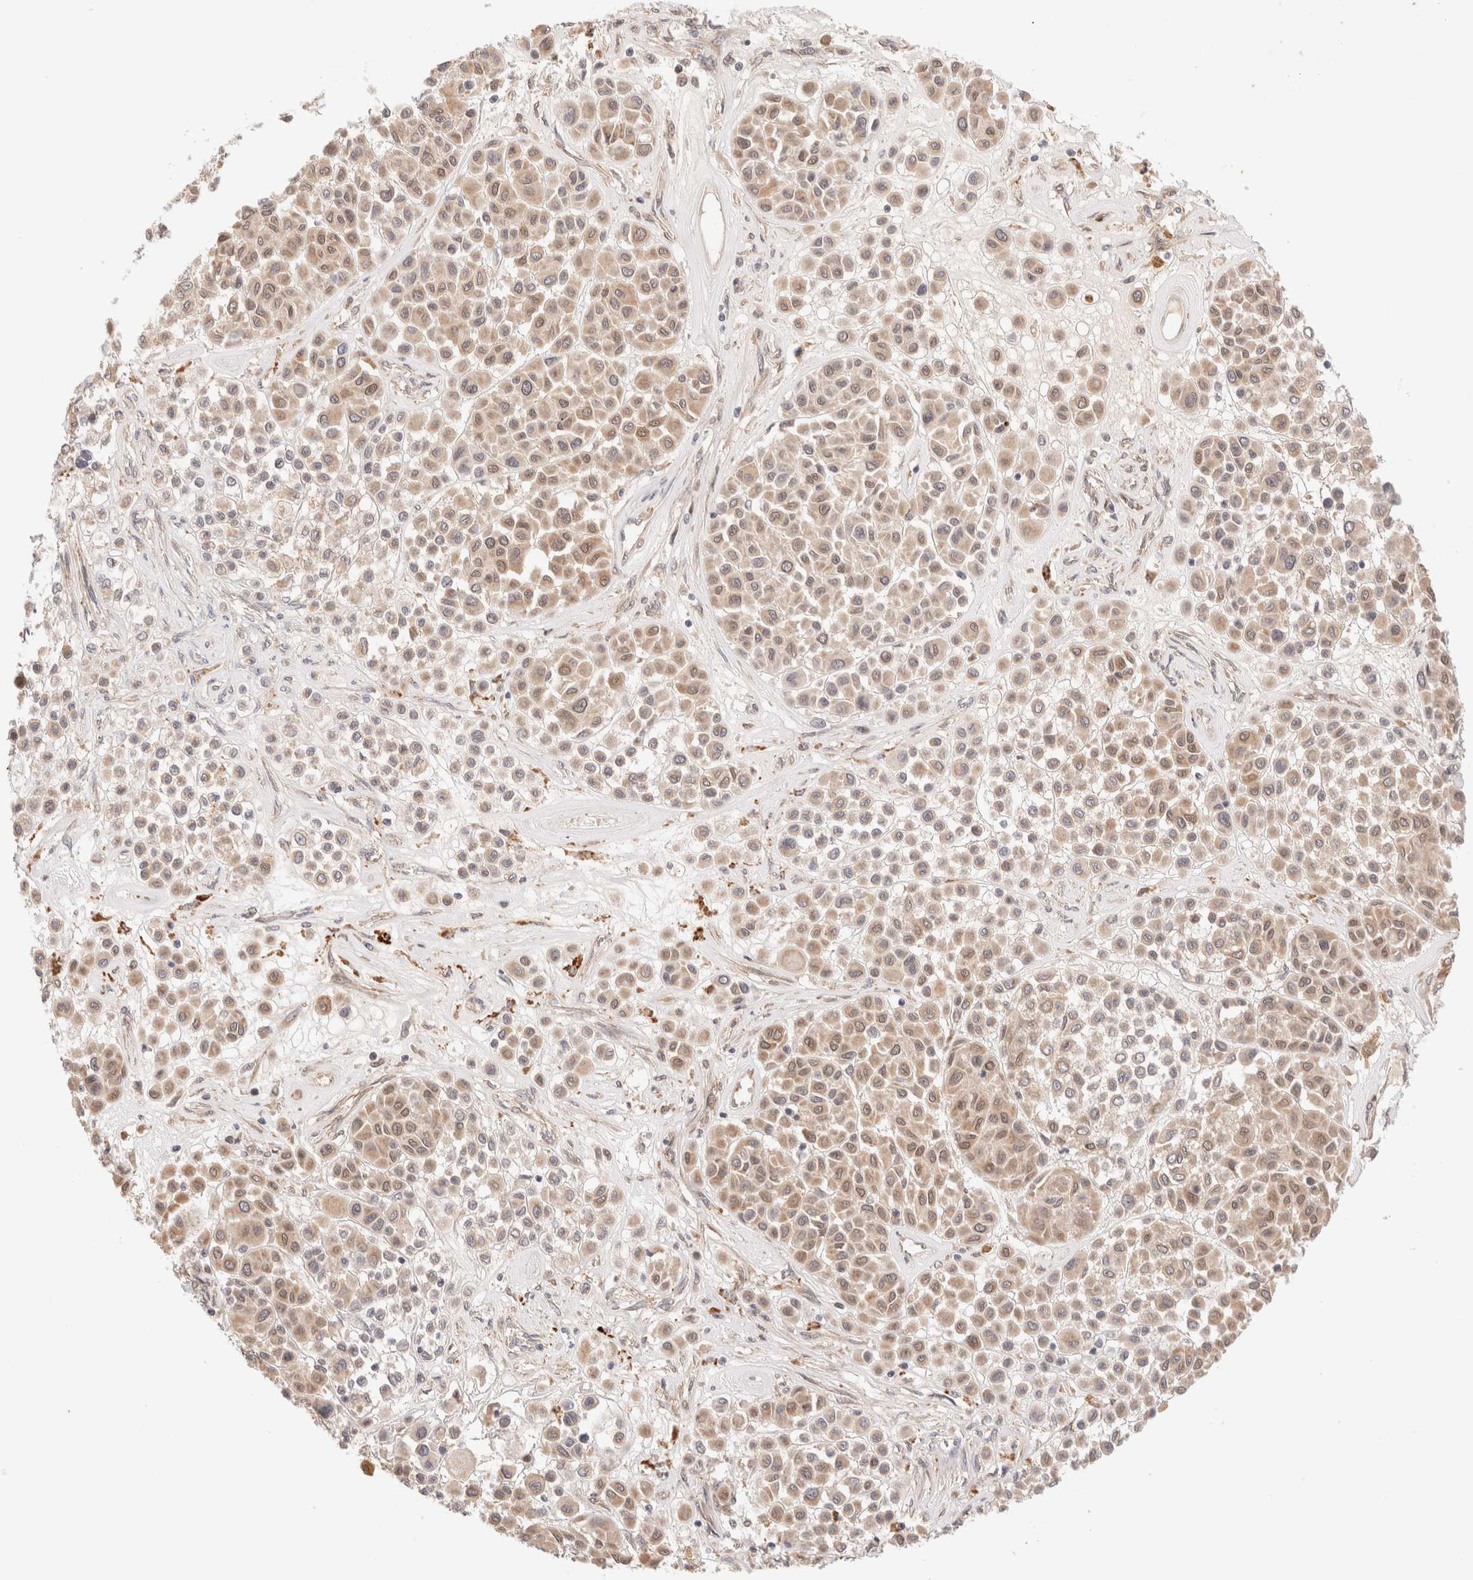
{"staining": {"intensity": "moderate", "quantity": ">75%", "location": "cytoplasmic/membranous,nuclear"}, "tissue": "melanoma", "cell_type": "Tumor cells", "image_type": "cancer", "snomed": [{"axis": "morphology", "description": "Malignant melanoma, Metastatic site"}, {"axis": "topography", "description": "Soft tissue"}], "caption": "Immunohistochemical staining of malignant melanoma (metastatic site) reveals moderate cytoplasmic/membranous and nuclear protein positivity in approximately >75% of tumor cells.", "gene": "BRPF3", "patient": {"sex": "male", "age": 41}}